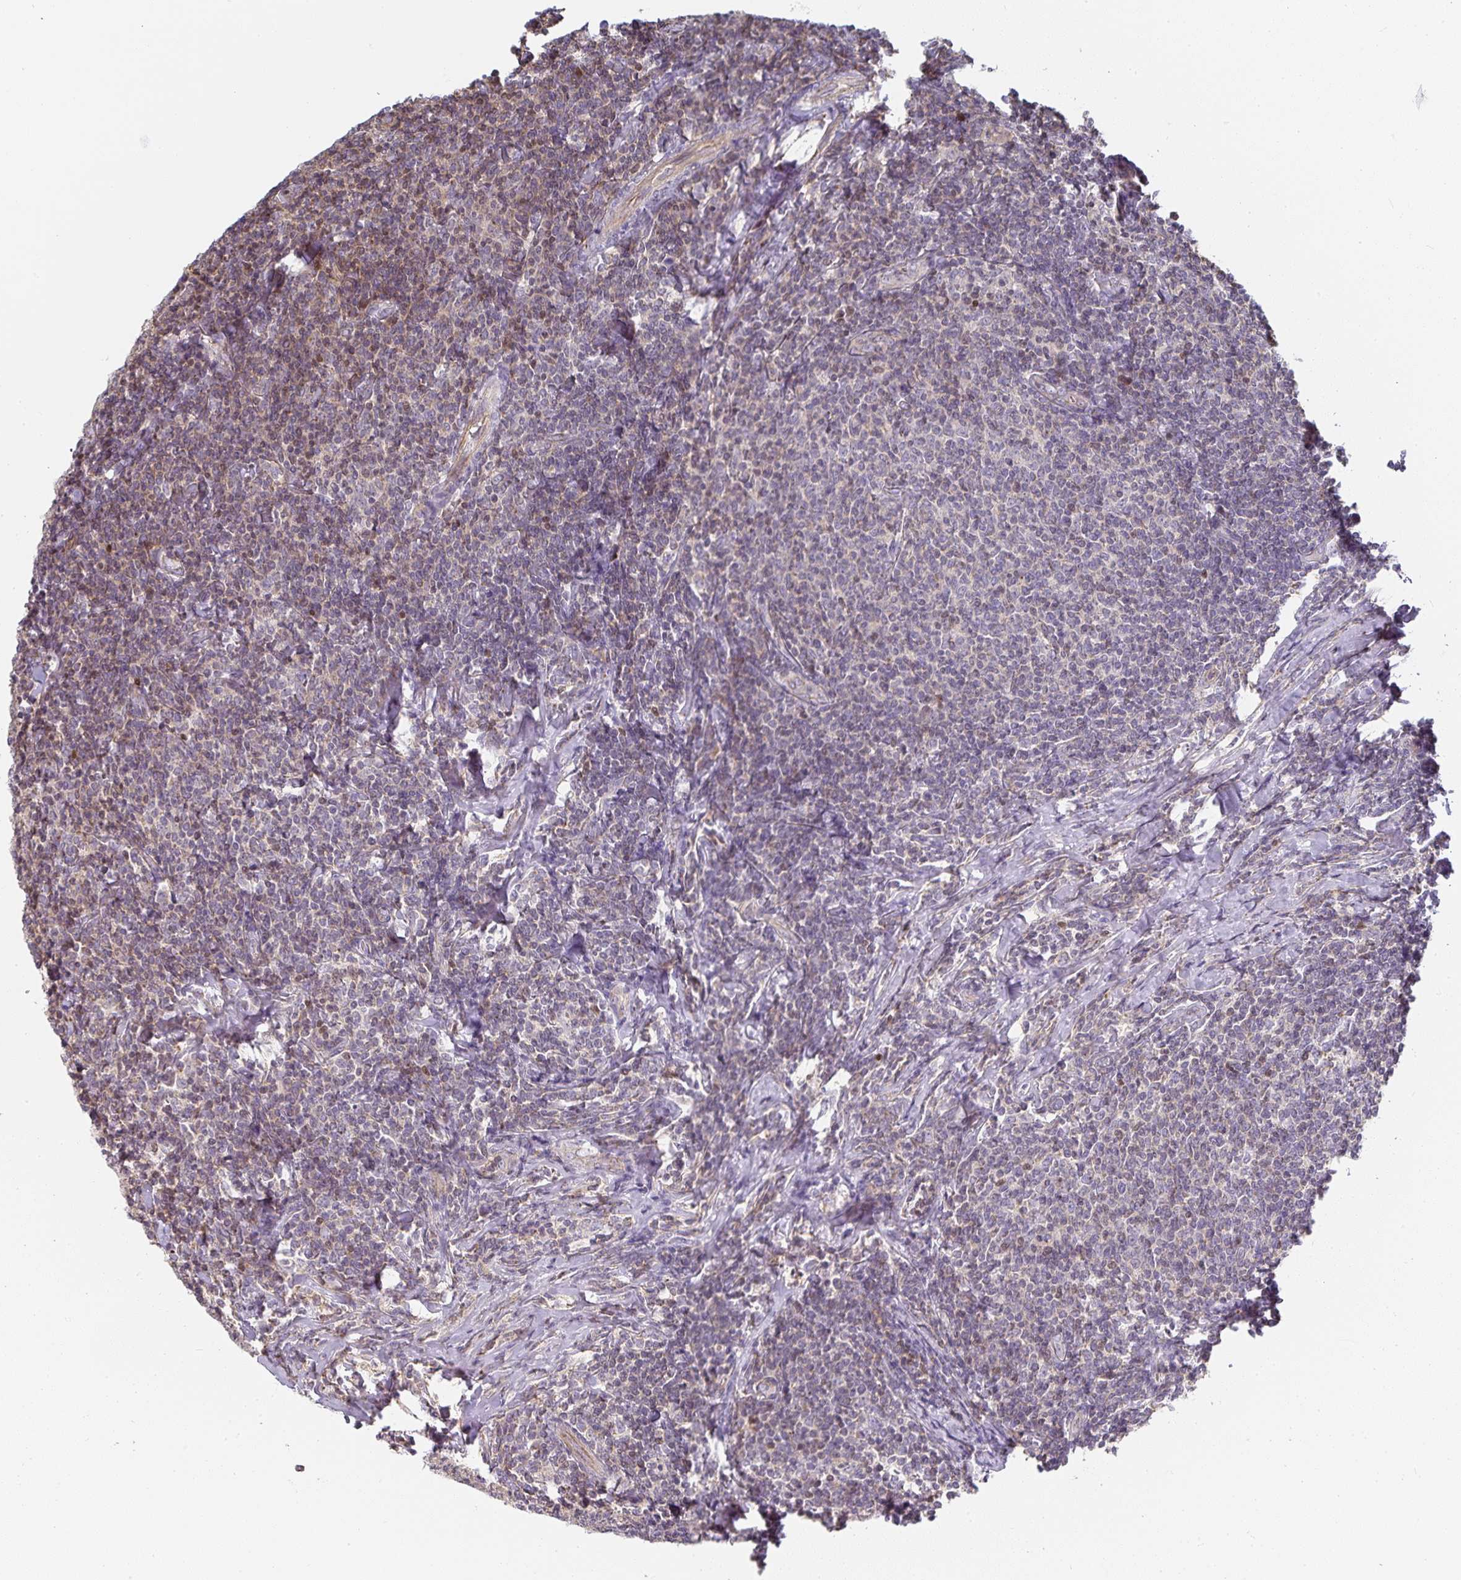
{"staining": {"intensity": "weak", "quantity": "<25%", "location": "nuclear"}, "tissue": "lymphoma", "cell_type": "Tumor cells", "image_type": "cancer", "snomed": [{"axis": "morphology", "description": "Malignant lymphoma, non-Hodgkin's type, Low grade"}, {"axis": "topography", "description": "Lymph node"}], "caption": "An IHC image of malignant lymphoma, non-Hodgkin's type (low-grade) is shown. There is no staining in tumor cells of malignant lymphoma, non-Hodgkin's type (low-grade).", "gene": "GATA3", "patient": {"sex": "male", "age": 52}}